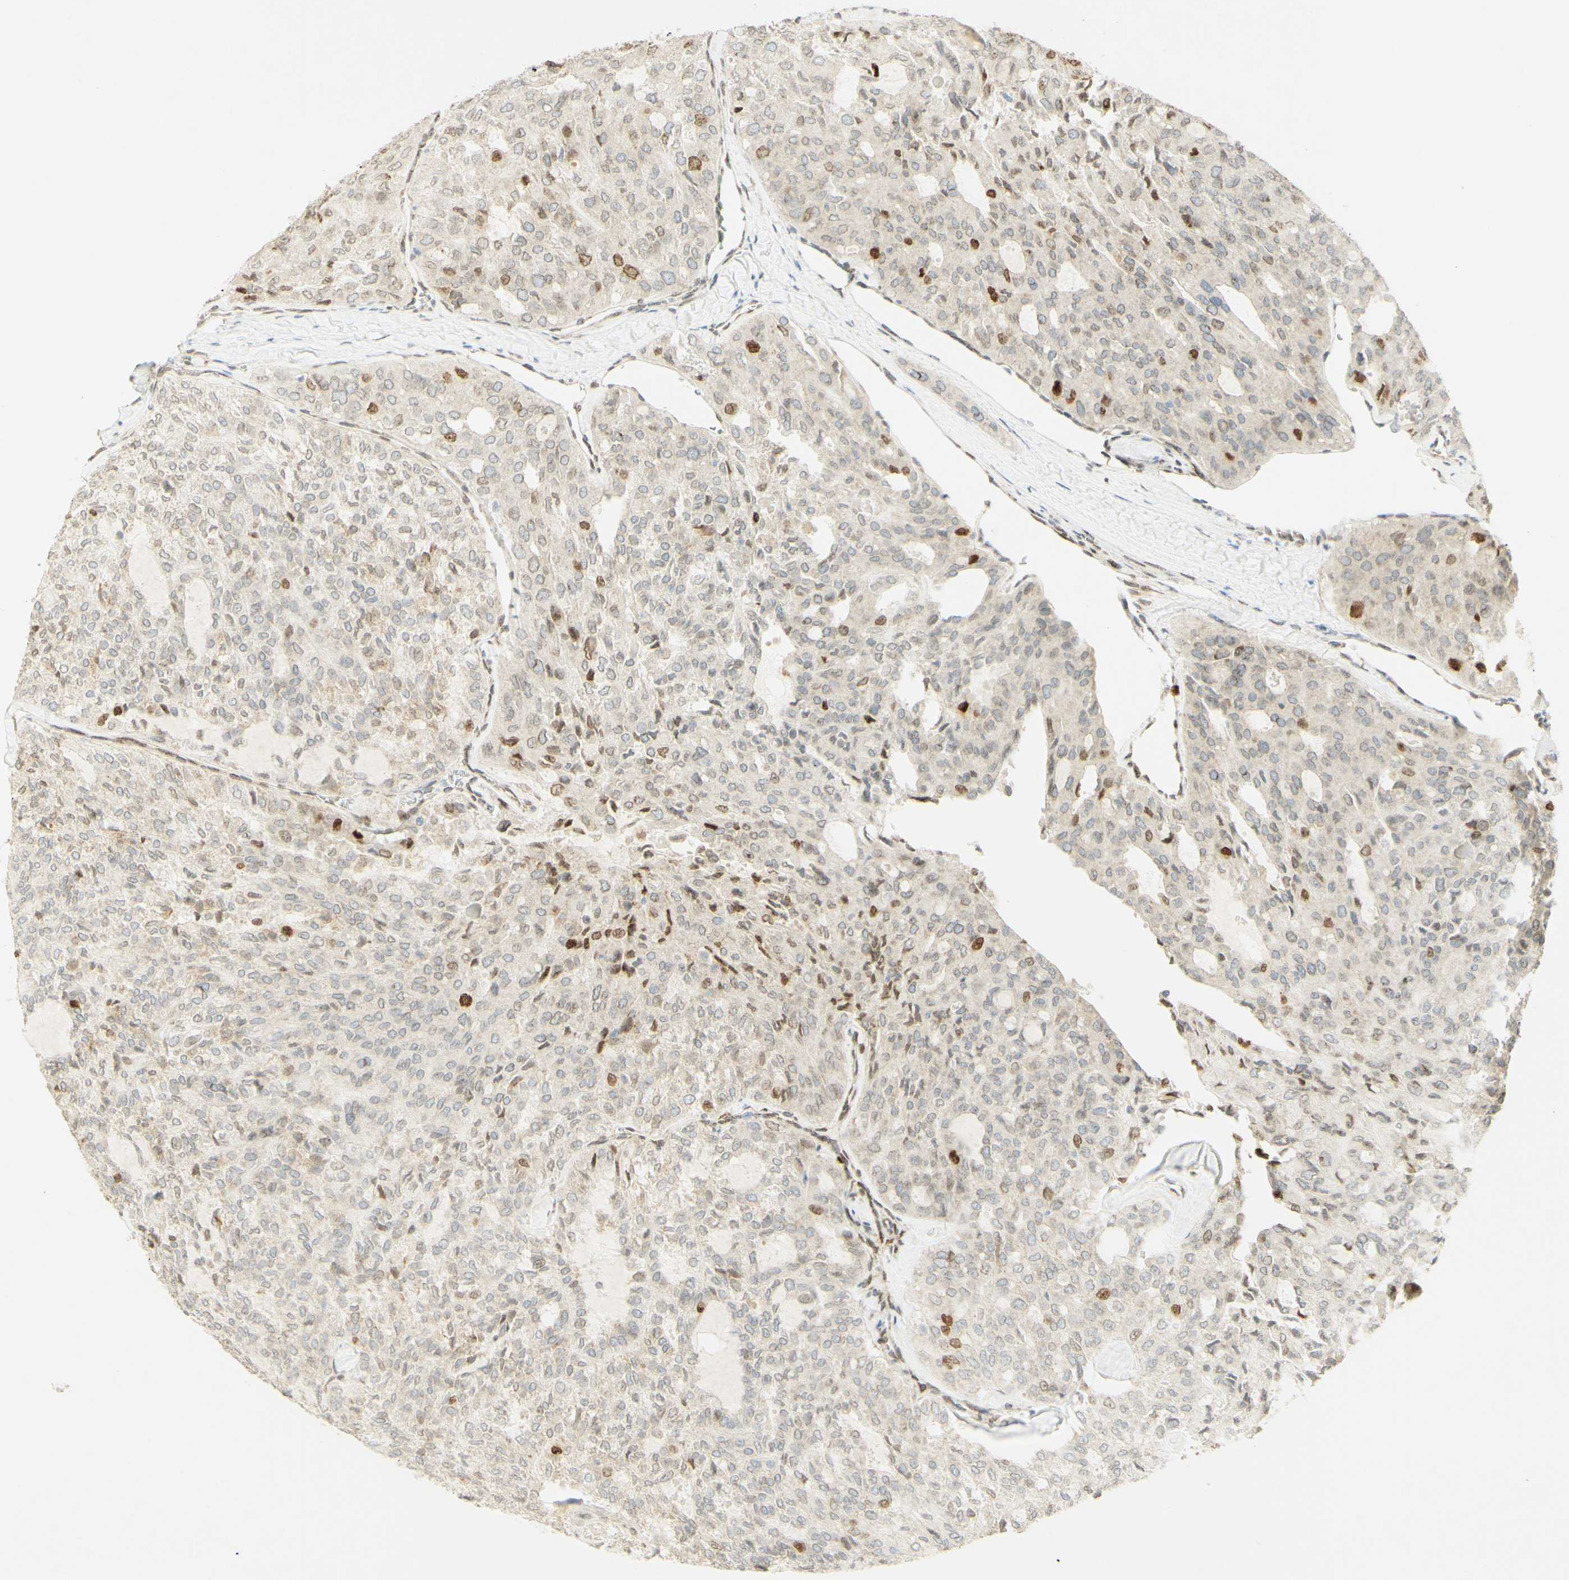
{"staining": {"intensity": "strong", "quantity": "<25%", "location": "nuclear"}, "tissue": "thyroid cancer", "cell_type": "Tumor cells", "image_type": "cancer", "snomed": [{"axis": "morphology", "description": "Follicular adenoma carcinoma, NOS"}, {"axis": "topography", "description": "Thyroid gland"}], "caption": "A photomicrograph of human thyroid cancer (follicular adenoma carcinoma) stained for a protein demonstrates strong nuclear brown staining in tumor cells.", "gene": "E2F1", "patient": {"sex": "male", "age": 75}}